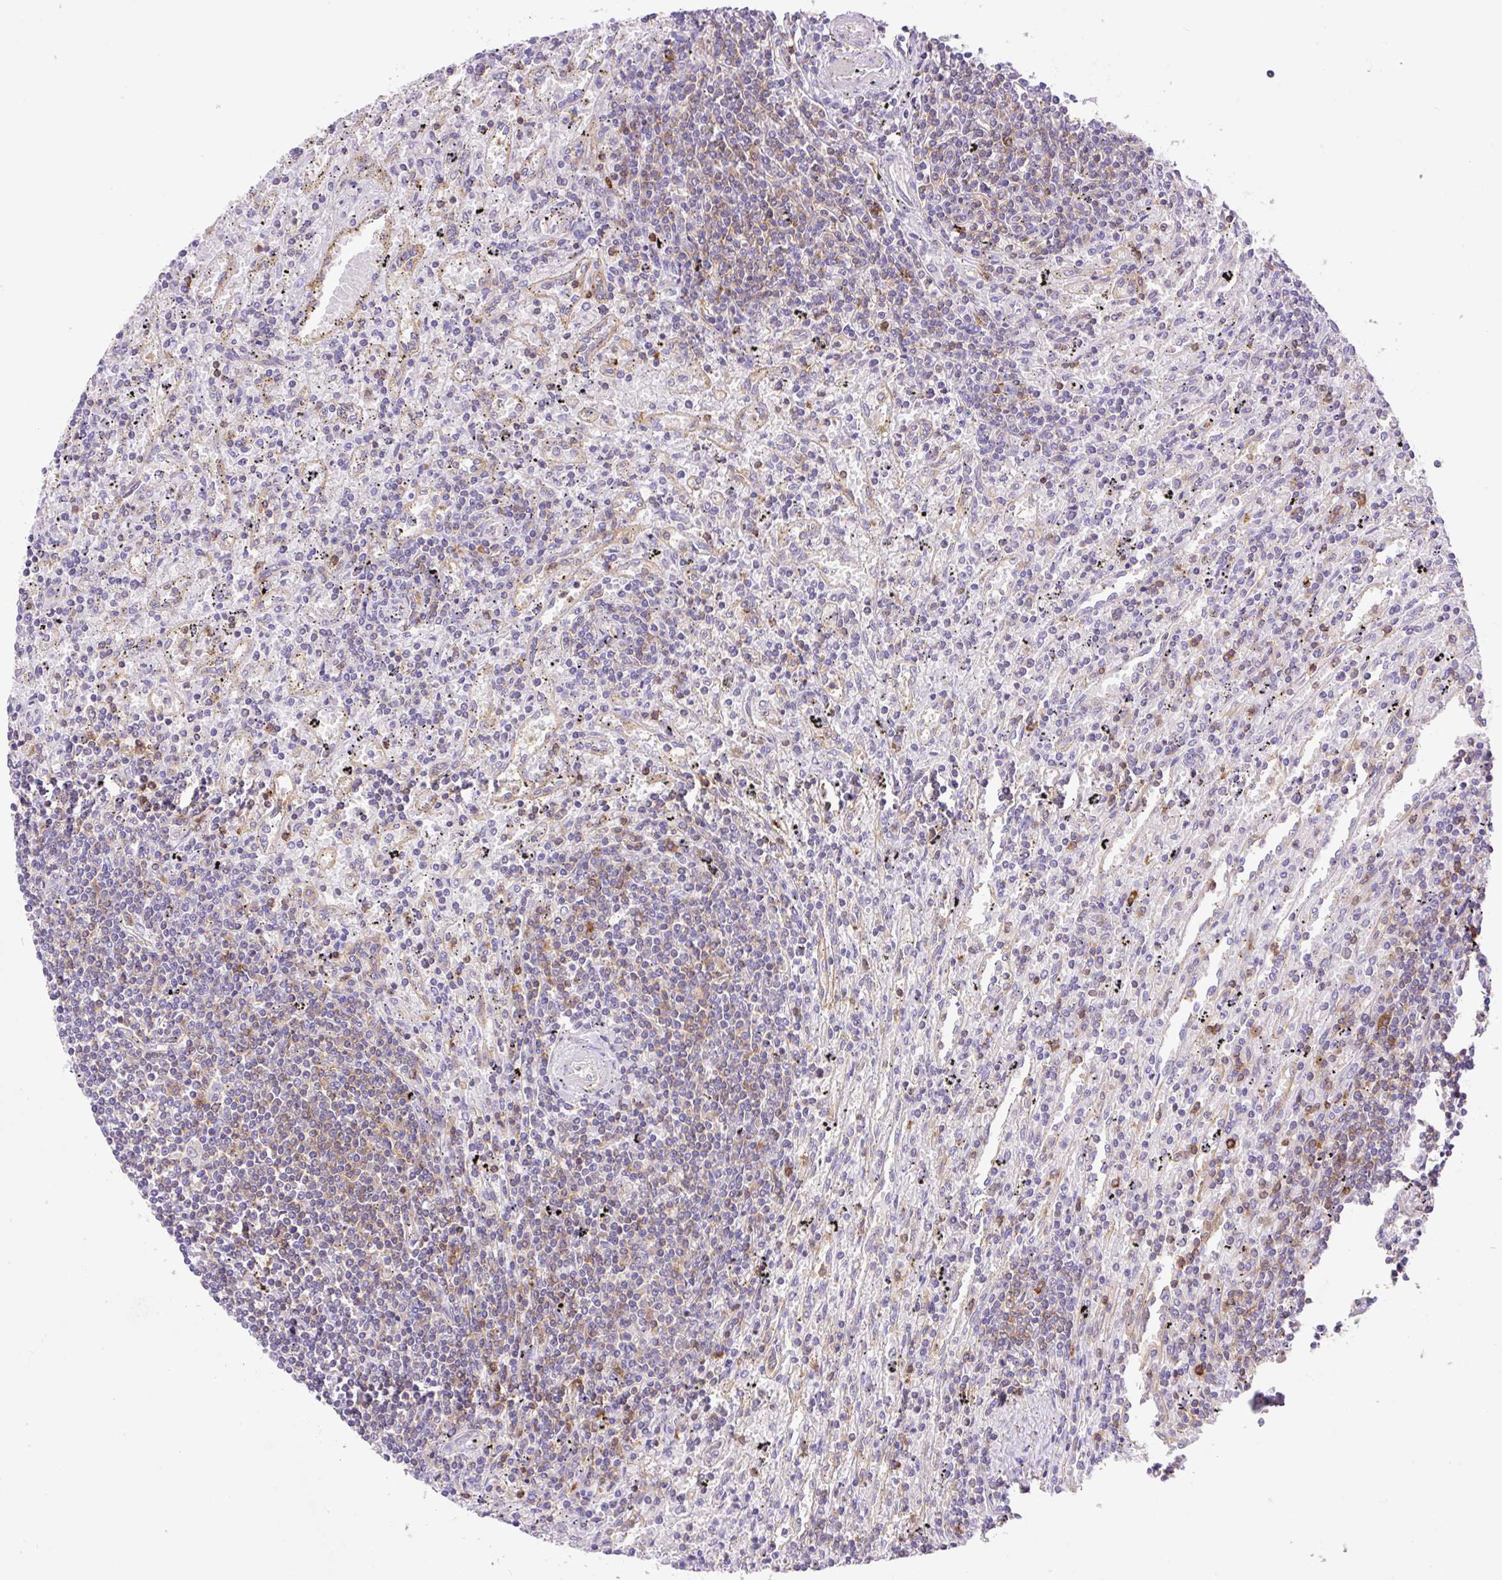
{"staining": {"intensity": "negative", "quantity": "none", "location": "none"}, "tissue": "lymphoma", "cell_type": "Tumor cells", "image_type": "cancer", "snomed": [{"axis": "morphology", "description": "Malignant lymphoma, non-Hodgkin's type, Low grade"}, {"axis": "topography", "description": "Spleen"}], "caption": "This is an IHC histopathology image of human low-grade malignant lymphoma, non-Hodgkin's type. There is no staining in tumor cells.", "gene": "DNM2", "patient": {"sex": "male", "age": 76}}